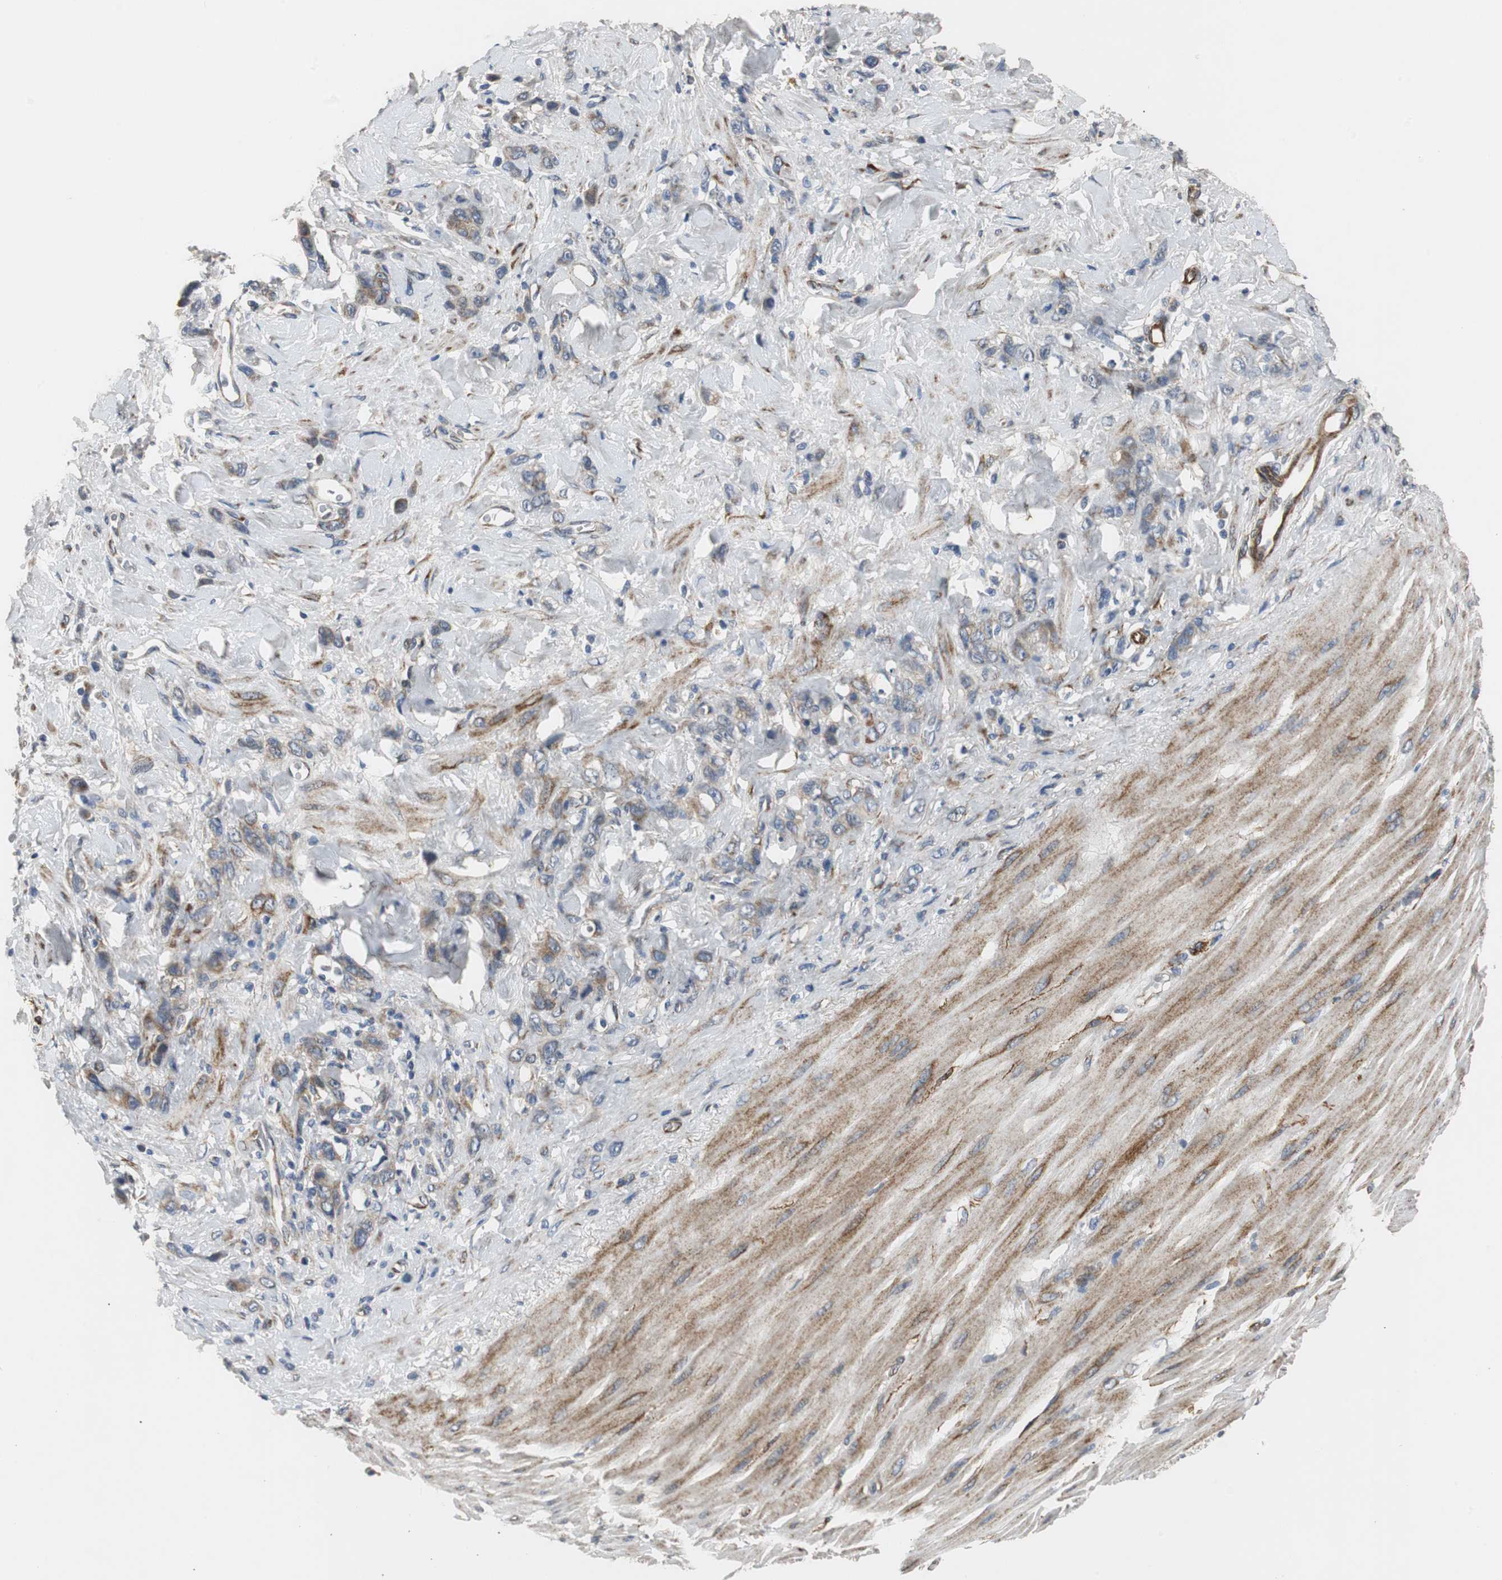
{"staining": {"intensity": "weak", "quantity": ">75%", "location": "cytoplasmic/membranous"}, "tissue": "stomach cancer", "cell_type": "Tumor cells", "image_type": "cancer", "snomed": [{"axis": "morphology", "description": "Normal tissue, NOS"}, {"axis": "morphology", "description": "Adenocarcinoma, NOS"}, {"axis": "topography", "description": "Stomach"}], "caption": "Human stomach adenocarcinoma stained for a protein (brown) demonstrates weak cytoplasmic/membranous positive expression in about >75% of tumor cells.", "gene": "ISCU", "patient": {"sex": "male", "age": 82}}